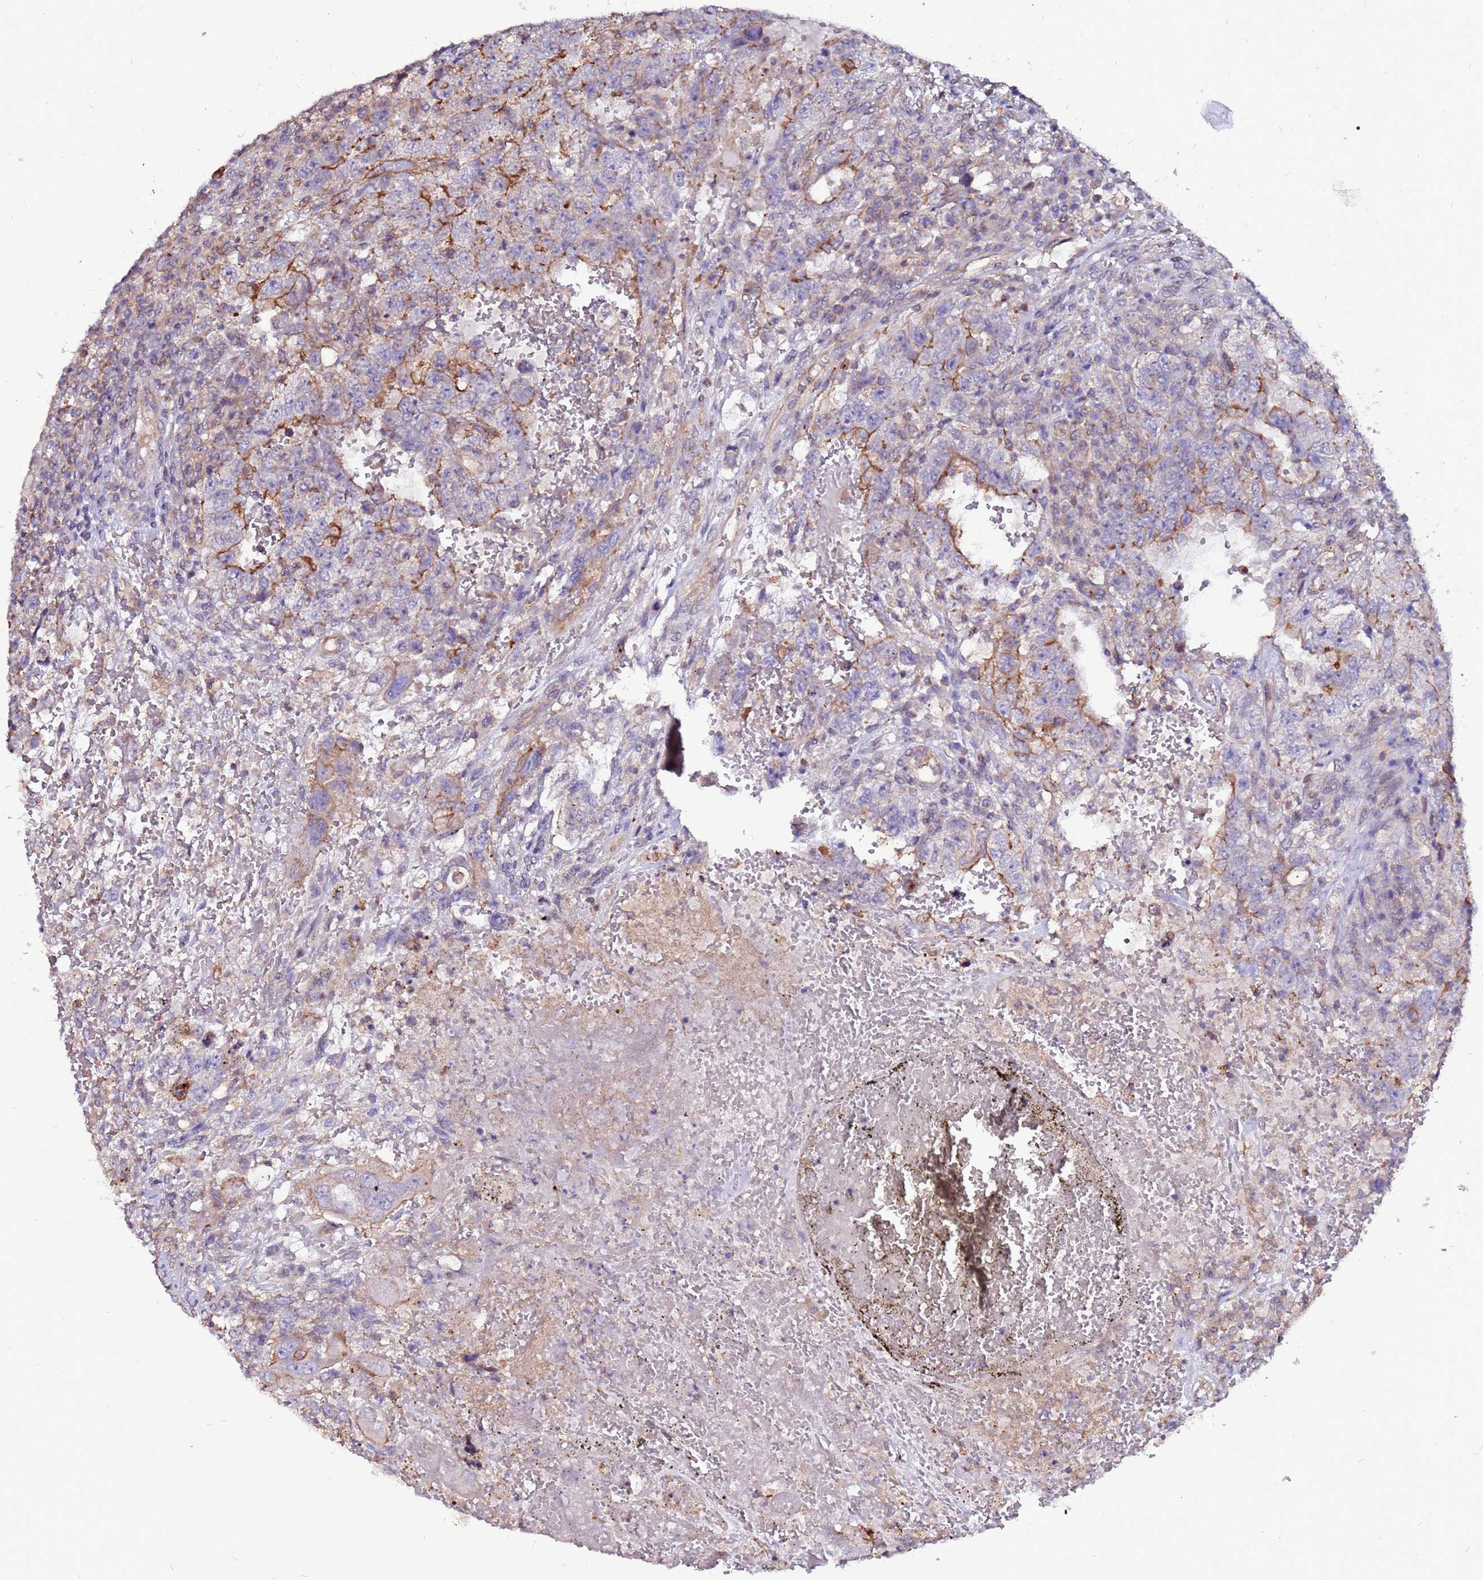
{"staining": {"intensity": "moderate", "quantity": "<25%", "location": "cytoplasmic/membranous"}, "tissue": "testis cancer", "cell_type": "Tumor cells", "image_type": "cancer", "snomed": [{"axis": "morphology", "description": "Carcinoma, Embryonal, NOS"}, {"axis": "topography", "description": "Testis"}], "caption": "High-magnification brightfield microscopy of testis embryonal carcinoma stained with DAB (brown) and counterstained with hematoxylin (blue). tumor cells exhibit moderate cytoplasmic/membranous staining is seen in approximately<25% of cells. Using DAB (3,3'-diaminobenzidine) (brown) and hematoxylin (blue) stains, captured at high magnification using brightfield microscopy.", "gene": "NRN1L", "patient": {"sex": "male", "age": 26}}